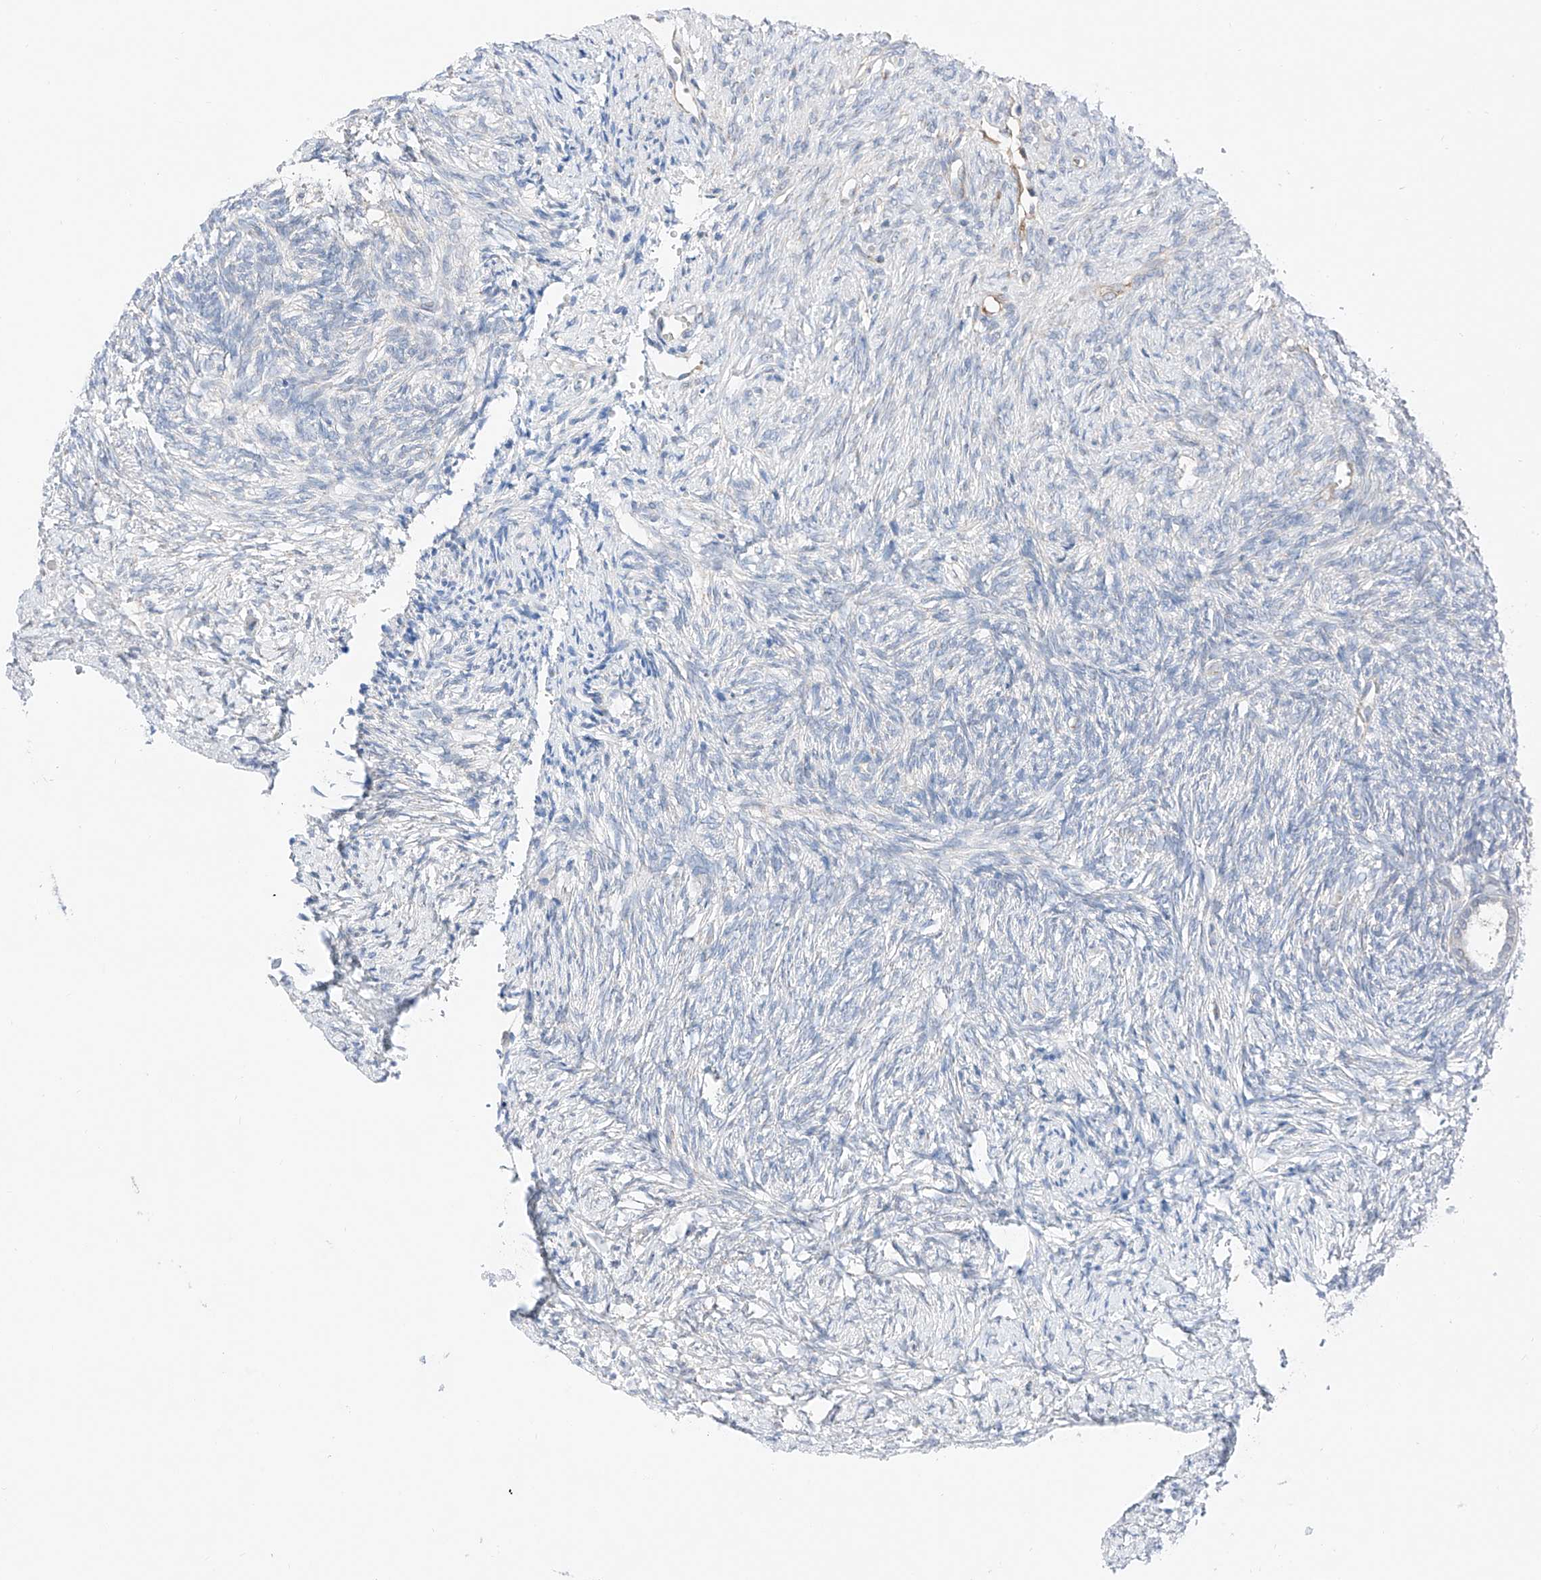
{"staining": {"intensity": "weak", "quantity": "<25%", "location": "cytoplasmic/membranous"}, "tissue": "ovary", "cell_type": "Ovarian stroma cells", "image_type": "normal", "snomed": [{"axis": "morphology", "description": "Normal tissue, NOS"}, {"axis": "topography", "description": "Ovary"}], "caption": "Human ovary stained for a protein using IHC demonstrates no staining in ovarian stroma cells.", "gene": "MRAP", "patient": {"sex": "female", "age": 41}}